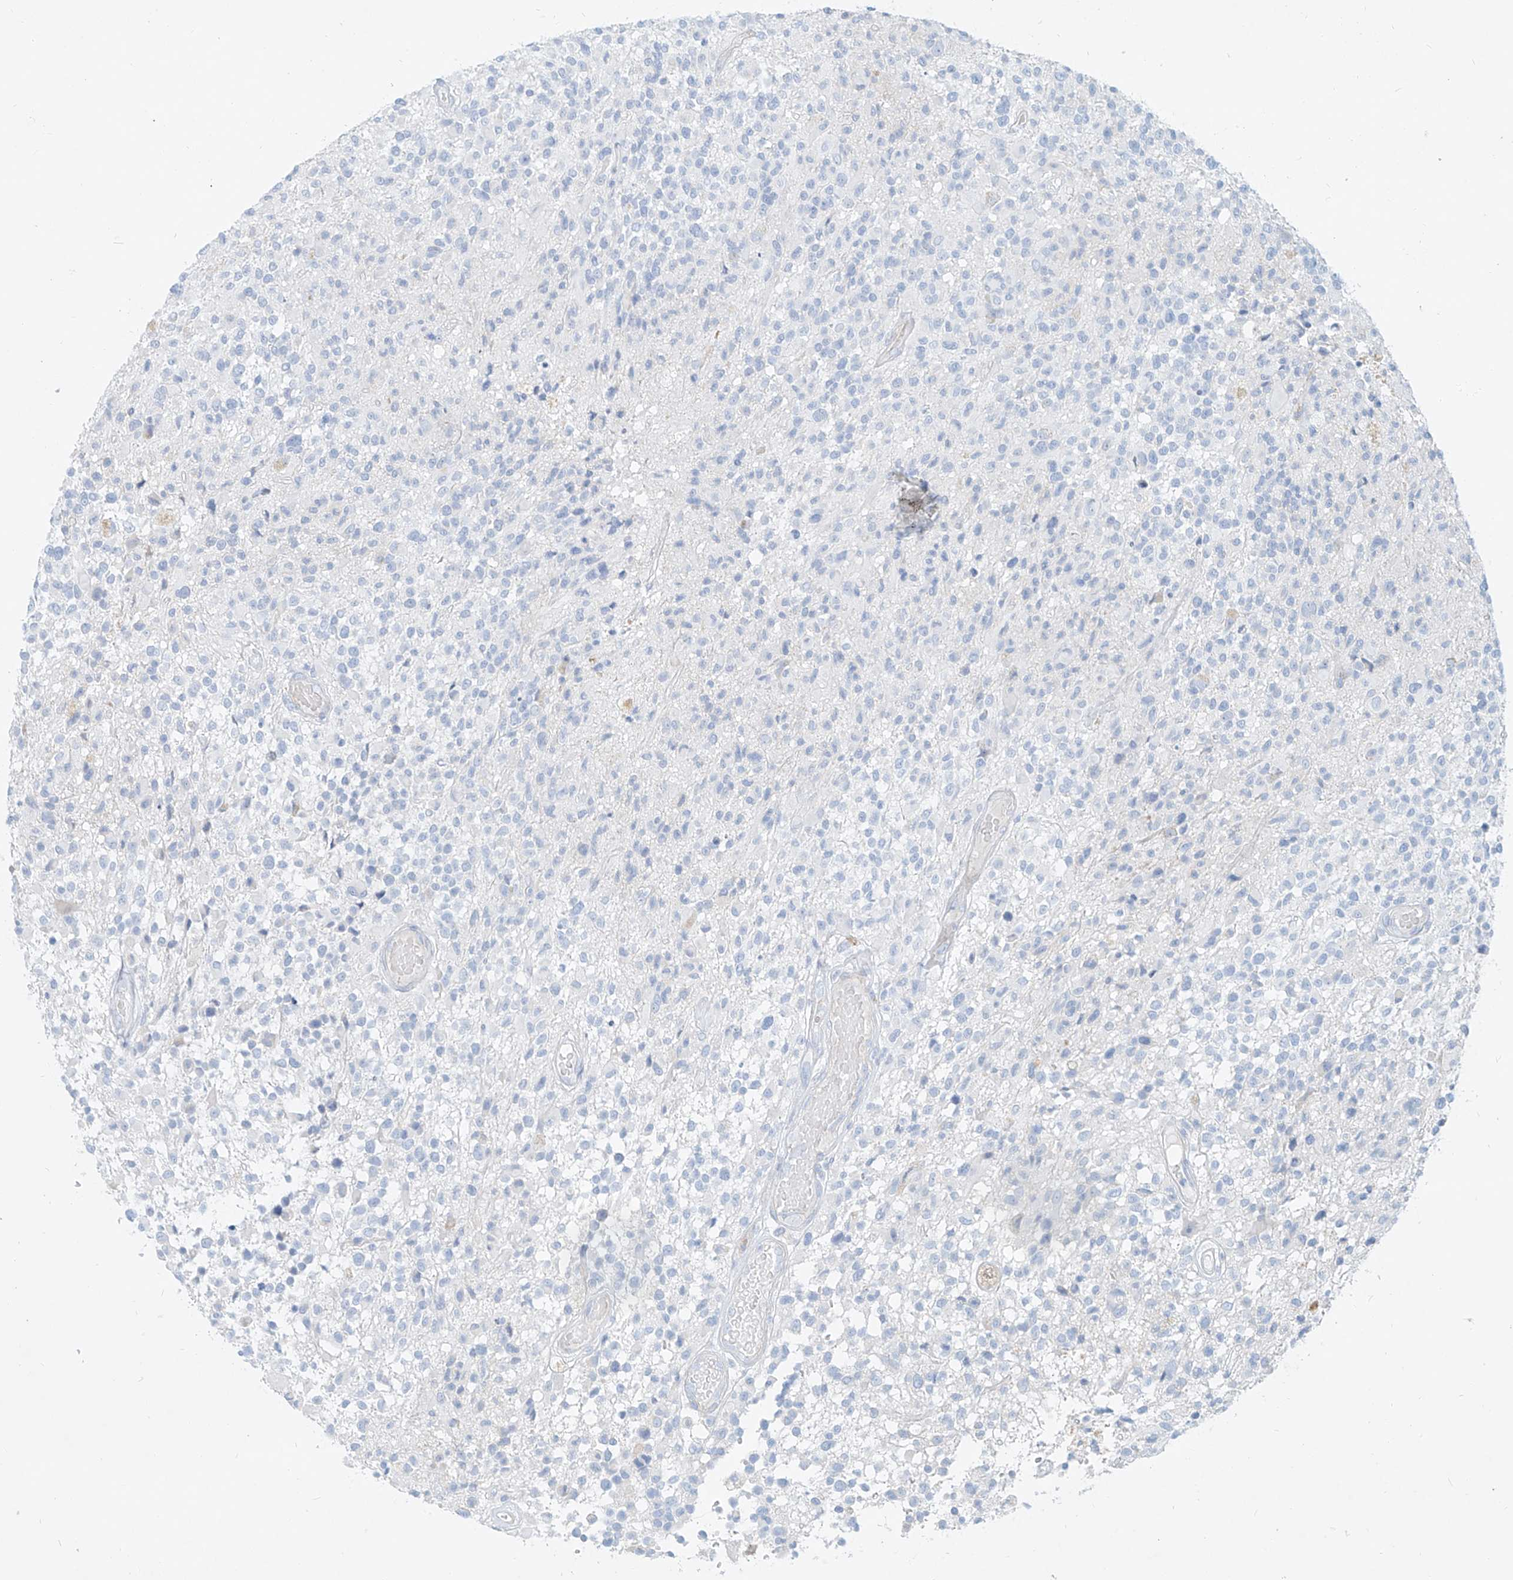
{"staining": {"intensity": "negative", "quantity": "none", "location": "none"}, "tissue": "glioma", "cell_type": "Tumor cells", "image_type": "cancer", "snomed": [{"axis": "morphology", "description": "Glioma, malignant, High grade"}, {"axis": "morphology", "description": "Glioblastoma, NOS"}, {"axis": "topography", "description": "Brain"}], "caption": "Tumor cells are negative for protein expression in human glioblastoma.", "gene": "AJM1", "patient": {"sex": "male", "age": 60}}